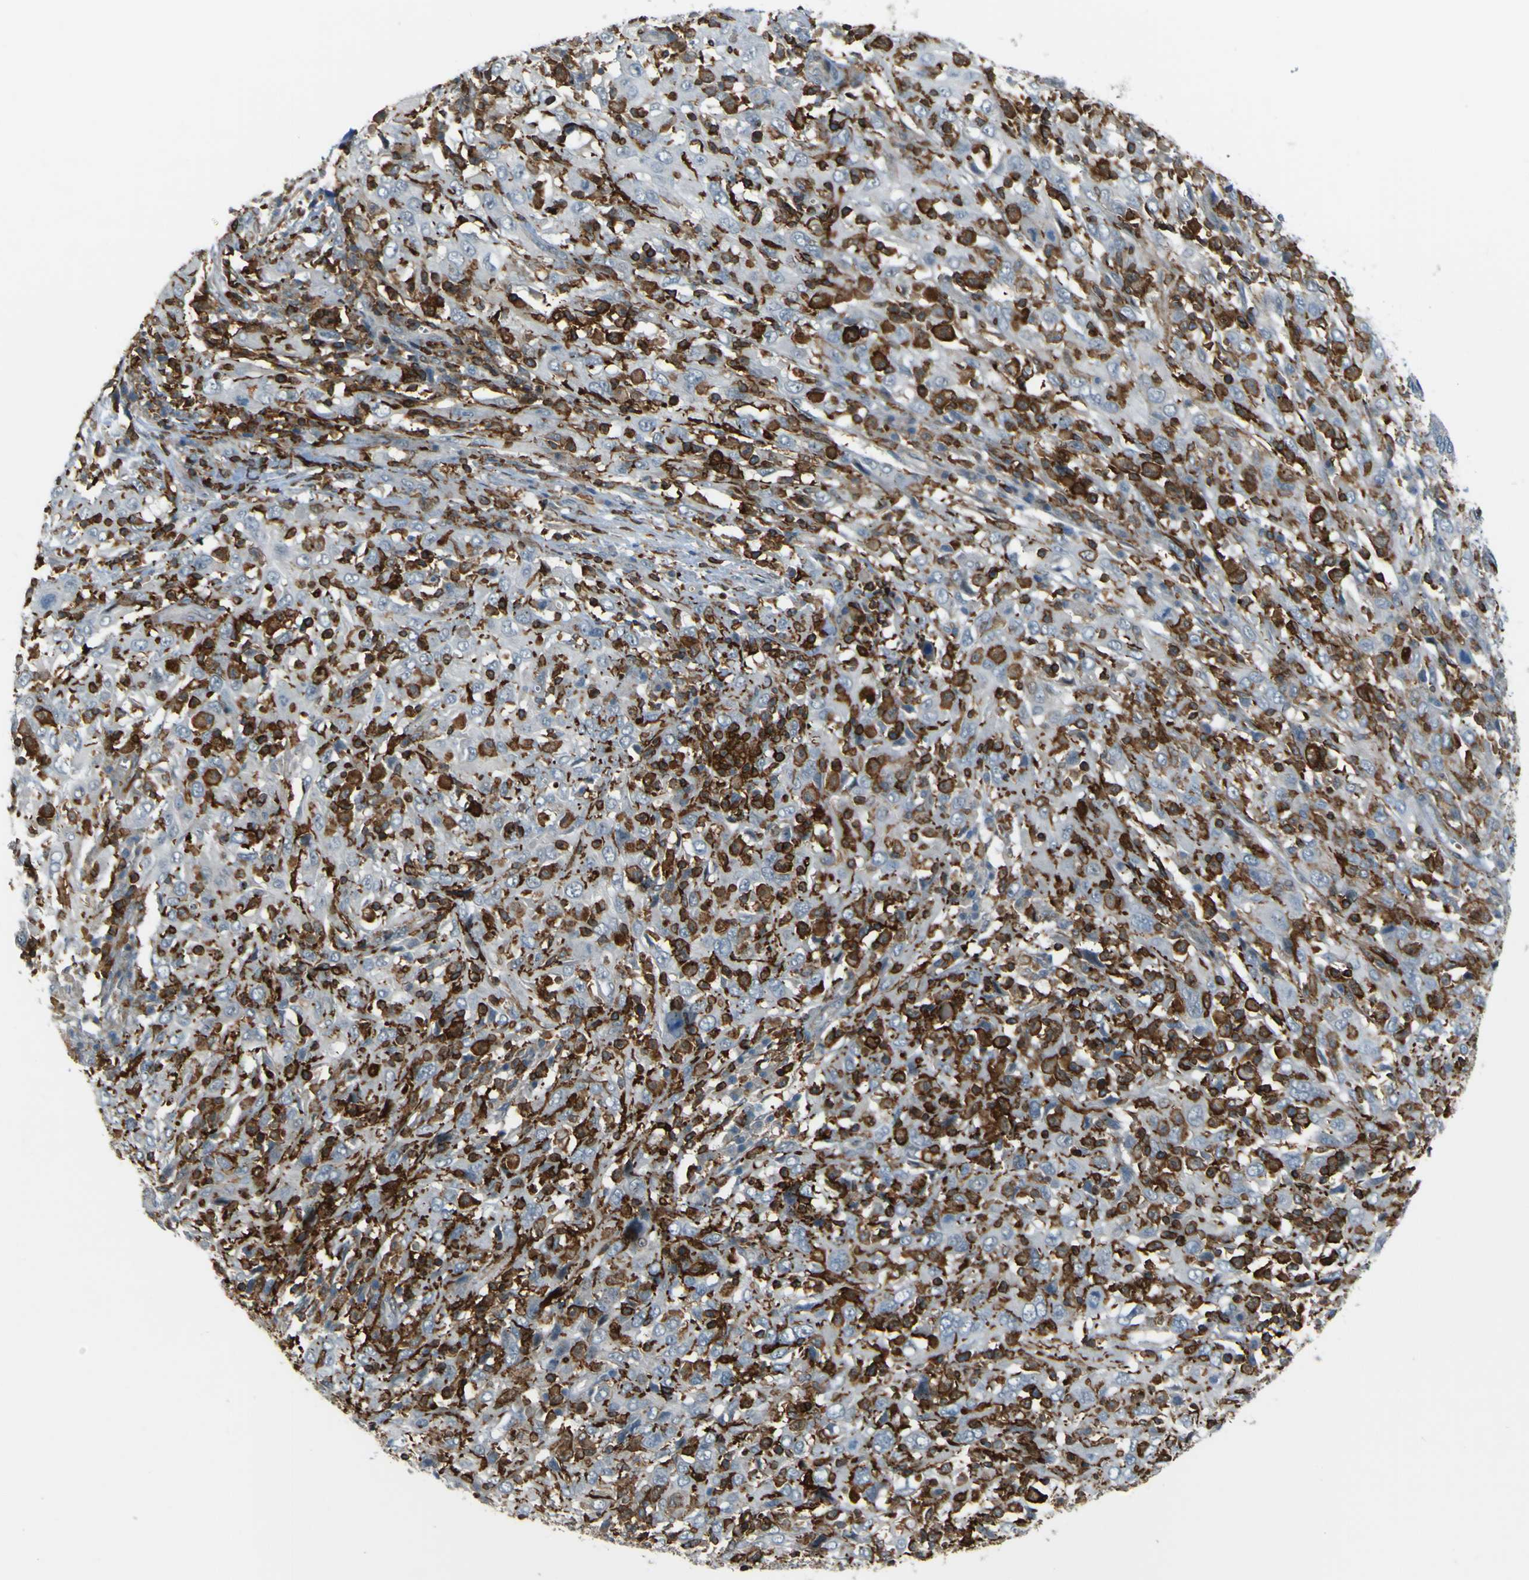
{"staining": {"intensity": "negative", "quantity": "none", "location": "none"}, "tissue": "cervical cancer", "cell_type": "Tumor cells", "image_type": "cancer", "snomed": [{"axis": "morphology", "description": "Squamous cell carcinoma, NOS"}, {"axis": "topography", "description": "Cervix"}], "caption": "Histopathology image shows no protein staining in tumor cells of cervical squamous cell carcinoma tissue.", "gene": "PCDHB5", "patient": {"sex": "female", "age": 46}}